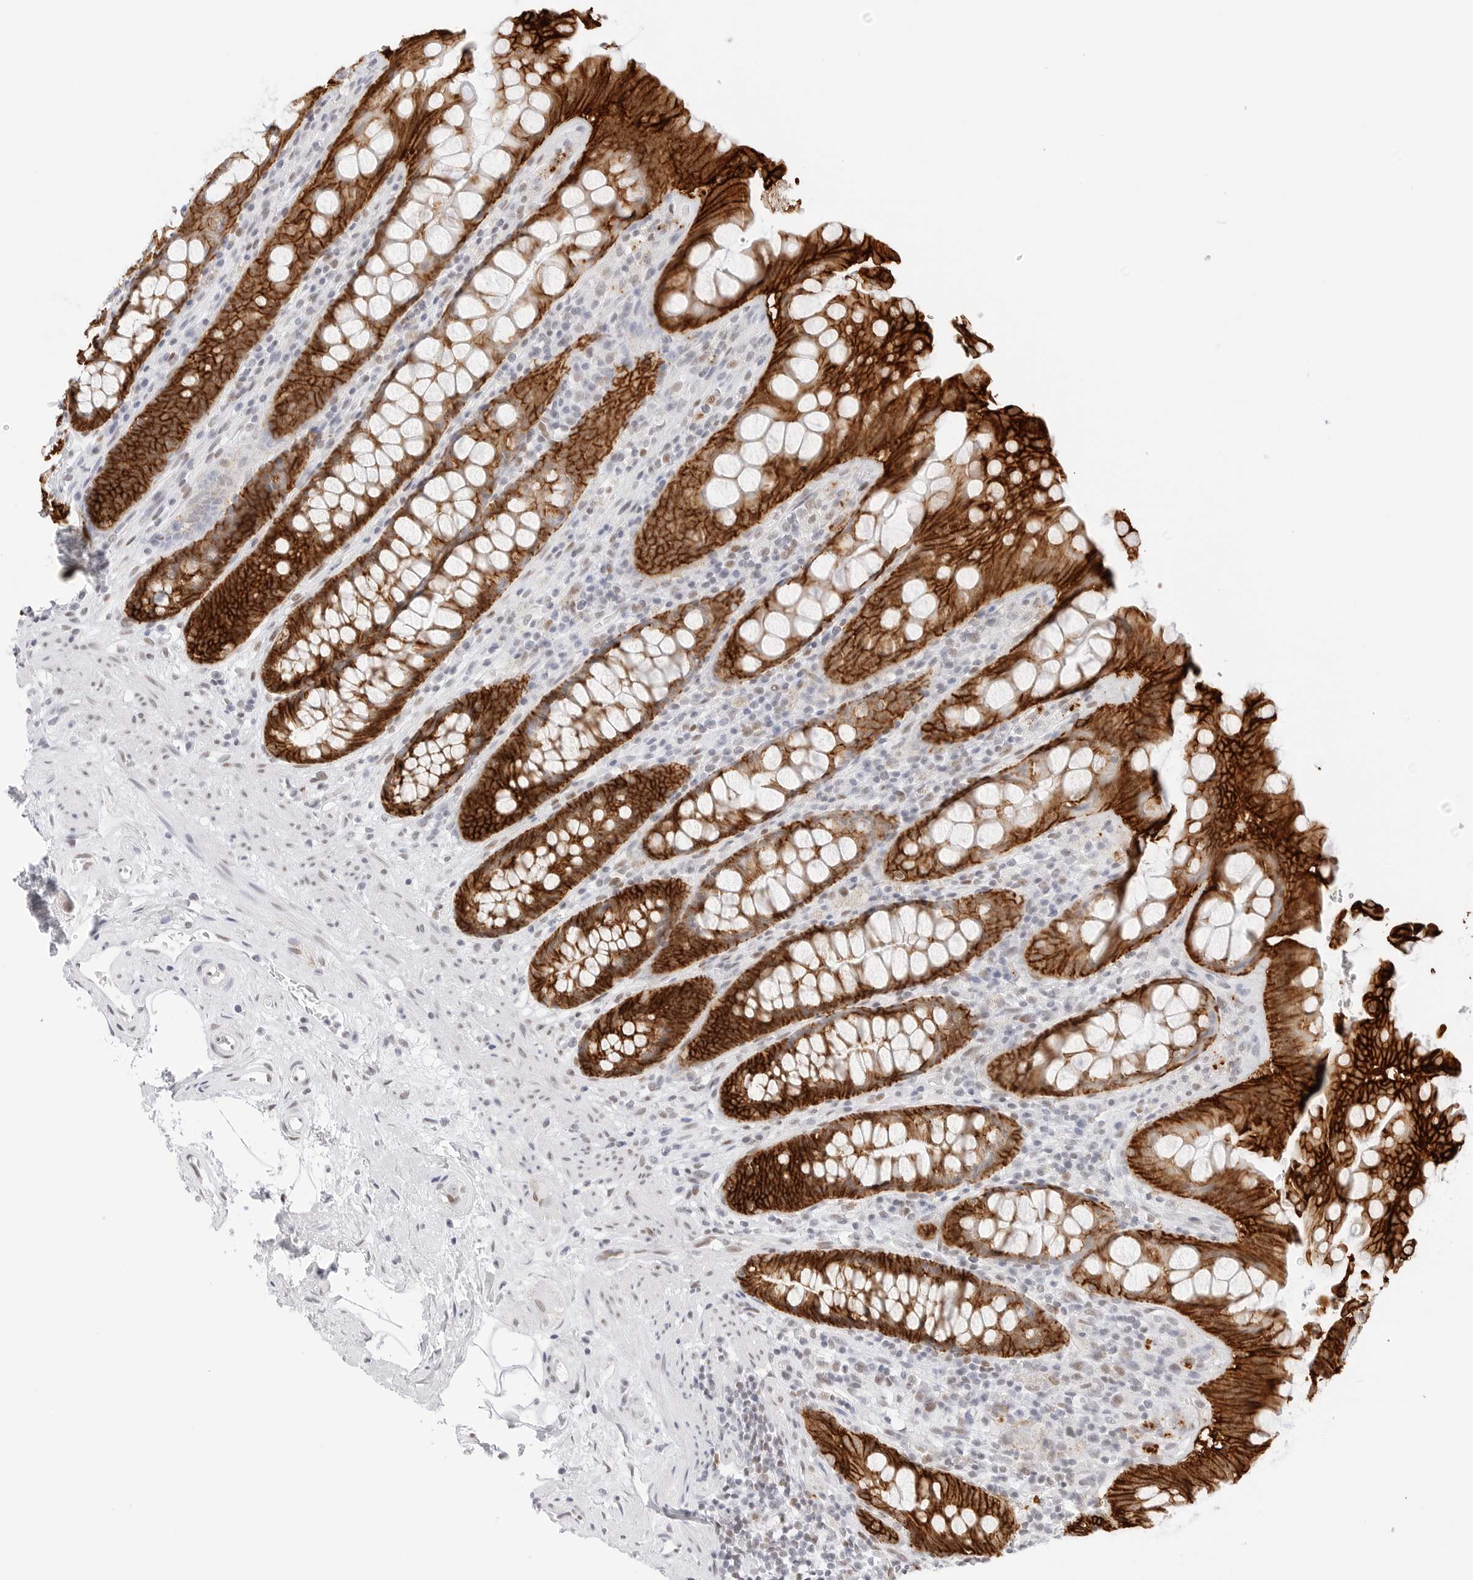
{"staining": {"intensity": "strong", "quantity": ">75%", "location": "cytoplasmic/membranous"}, "tissue": "rectum", "cell_type": "Glandular cells", "image_type": "normal", "snomed": [{"axis": "morphology", "description": "Normal tissue, NOS"}, {"axis": "topography", "description": "Rectum"}], "caption": "A brown stain labels strong cytoplasmic/membranous expression of a protein in glandular cells of benign human rectum. (brown staining indicates protein expression, while blue staining denotes nuclei).", "gene": "CDH1", "patient": {"sex": "male", "age": 64}}